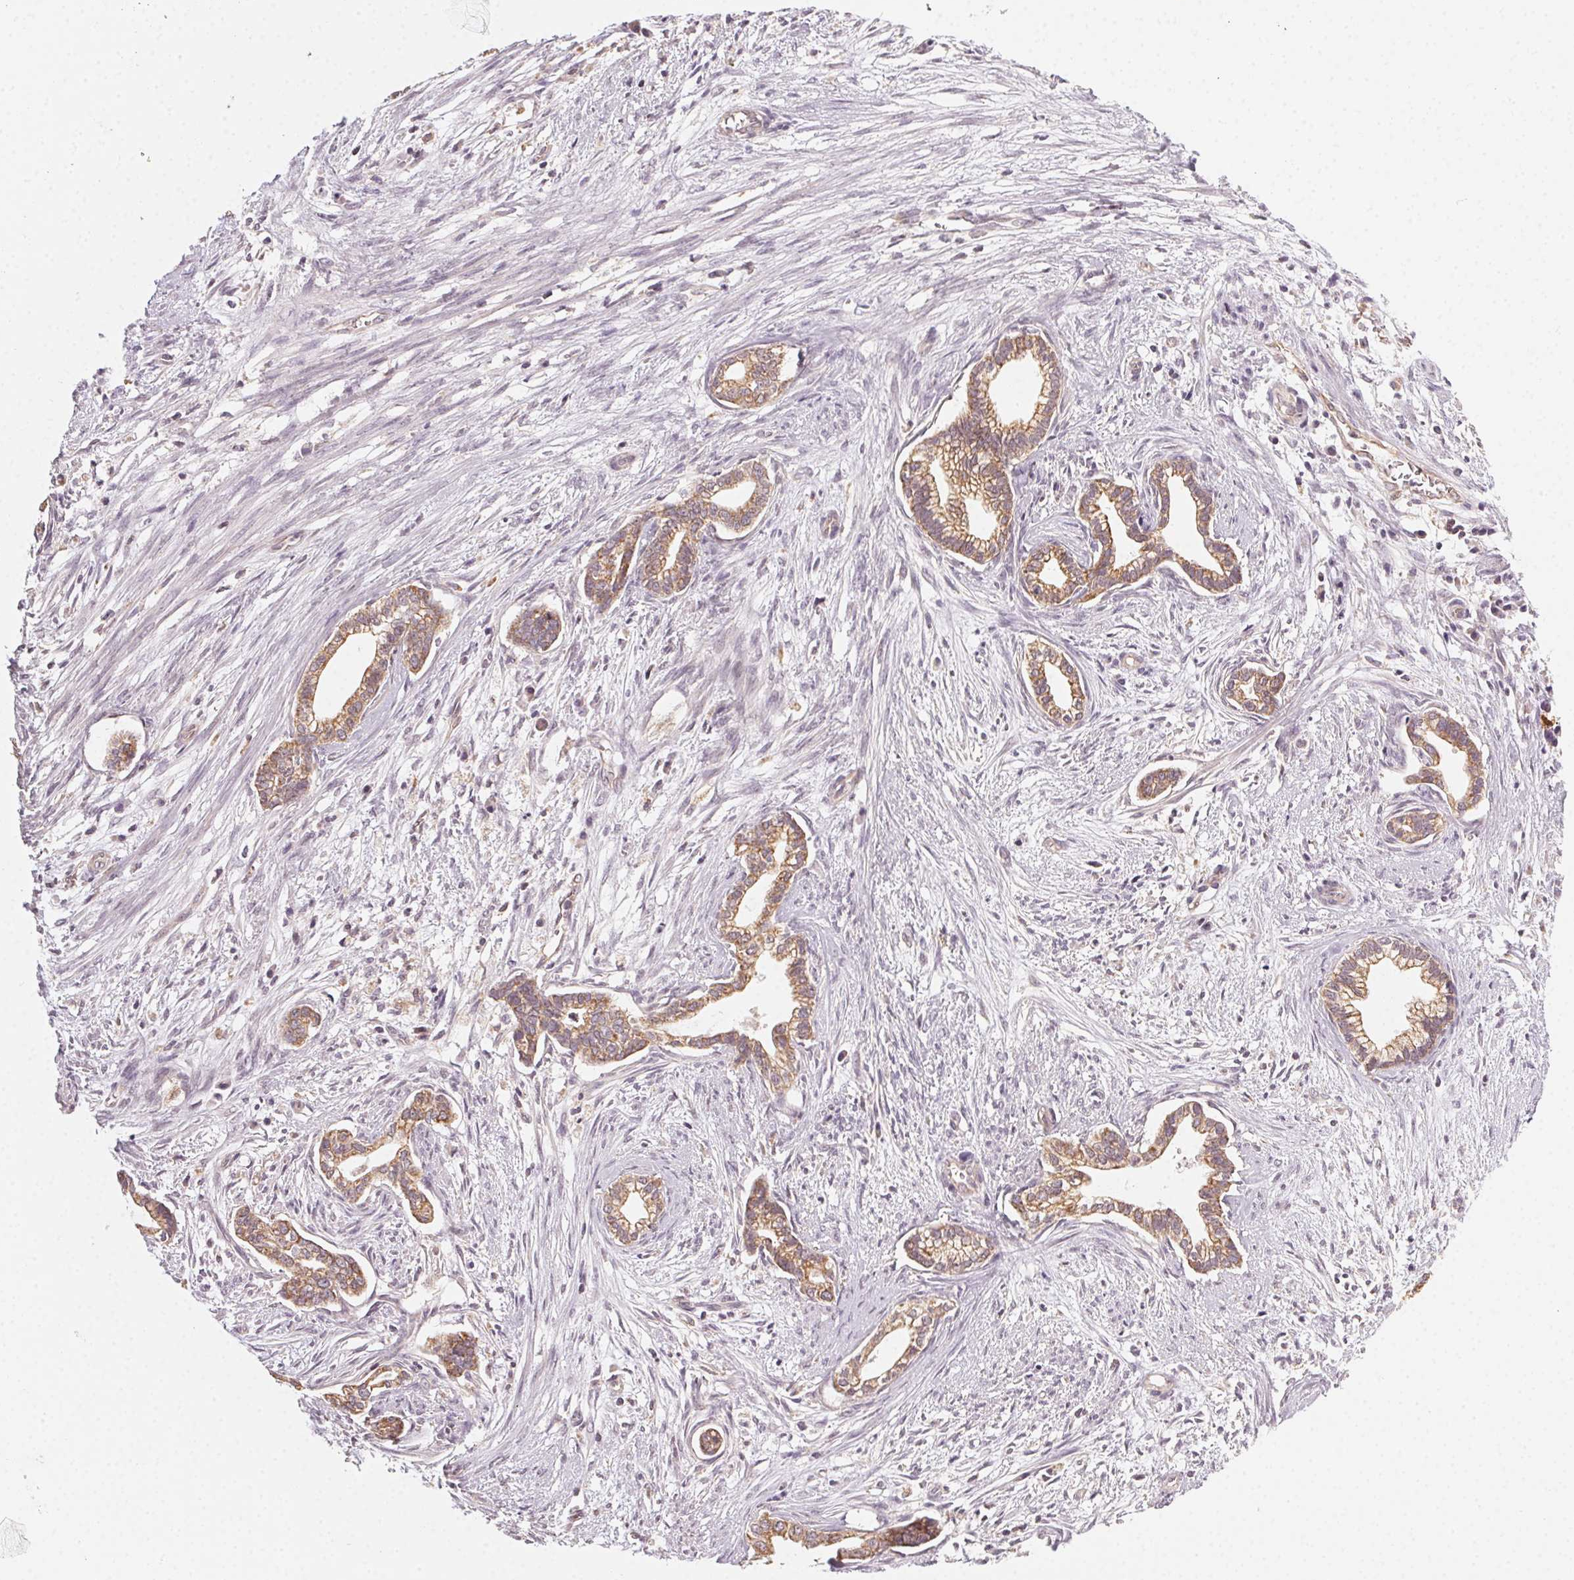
{"staining": {"intensity": "moderate", "quantity": ">75%", "location": "cytoplasmic/membranous"}, "tissue": "cervical cancer", "cell_type": "Tumor cells", "image_type": "cancer", "snomed": [{"axis": "morphology", "description": "Adenocarcinoma, NOS"}, {"axis": "topography", "description": "Cervix"}], "caption": "Immunohistochemistry (IHC) histopathology image of human adenocarcinoma (cervical) stained for a protein (brown), which exhibits medium levels of moderate cytoplasmic/membranous expression in about >75% of tumor cells.", "gene": "NCOA4", "patient": {"sex": "female", "age": 62}}